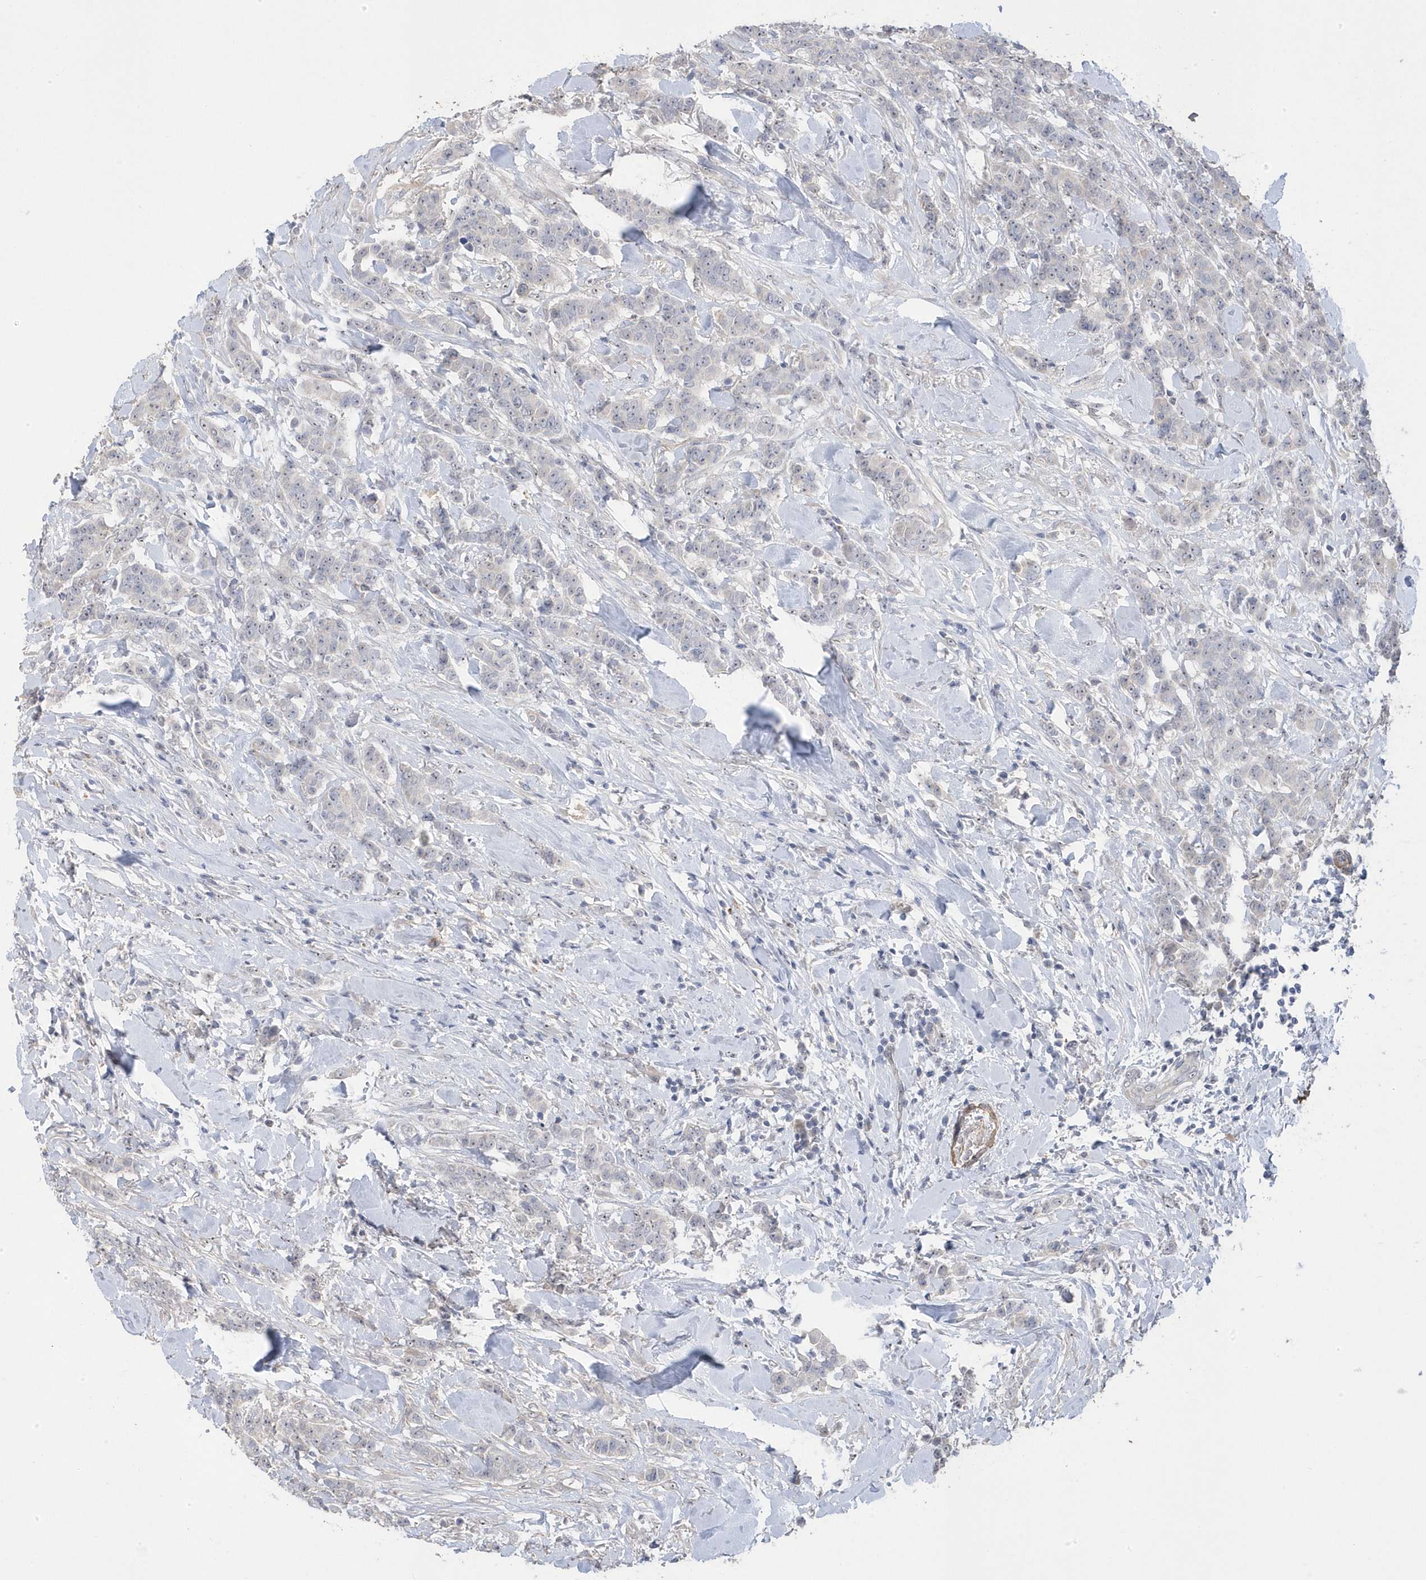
{"staining": {"intensity": "negative", "quantity": "none", "location": "none"}, "tissue": "breast cancer", "cell_type": "Tumor cells", "image_type": "cancer", "snomed": [{"axis": "morphology", "description": "Duct carcinoma"}, {"axis": "topography", "description": "Breast"}], "caption": "The IHC photomicrograph has no significant positivity in tumor cells of breast cancer (invasive ductal carcinoma) tissue. The staining is performed using DAB brown chromogen with nuclei counter-stained in using hematoxylin.", "gene": "GTPBP6", "patient": {"sex": "female", "age": 40}}